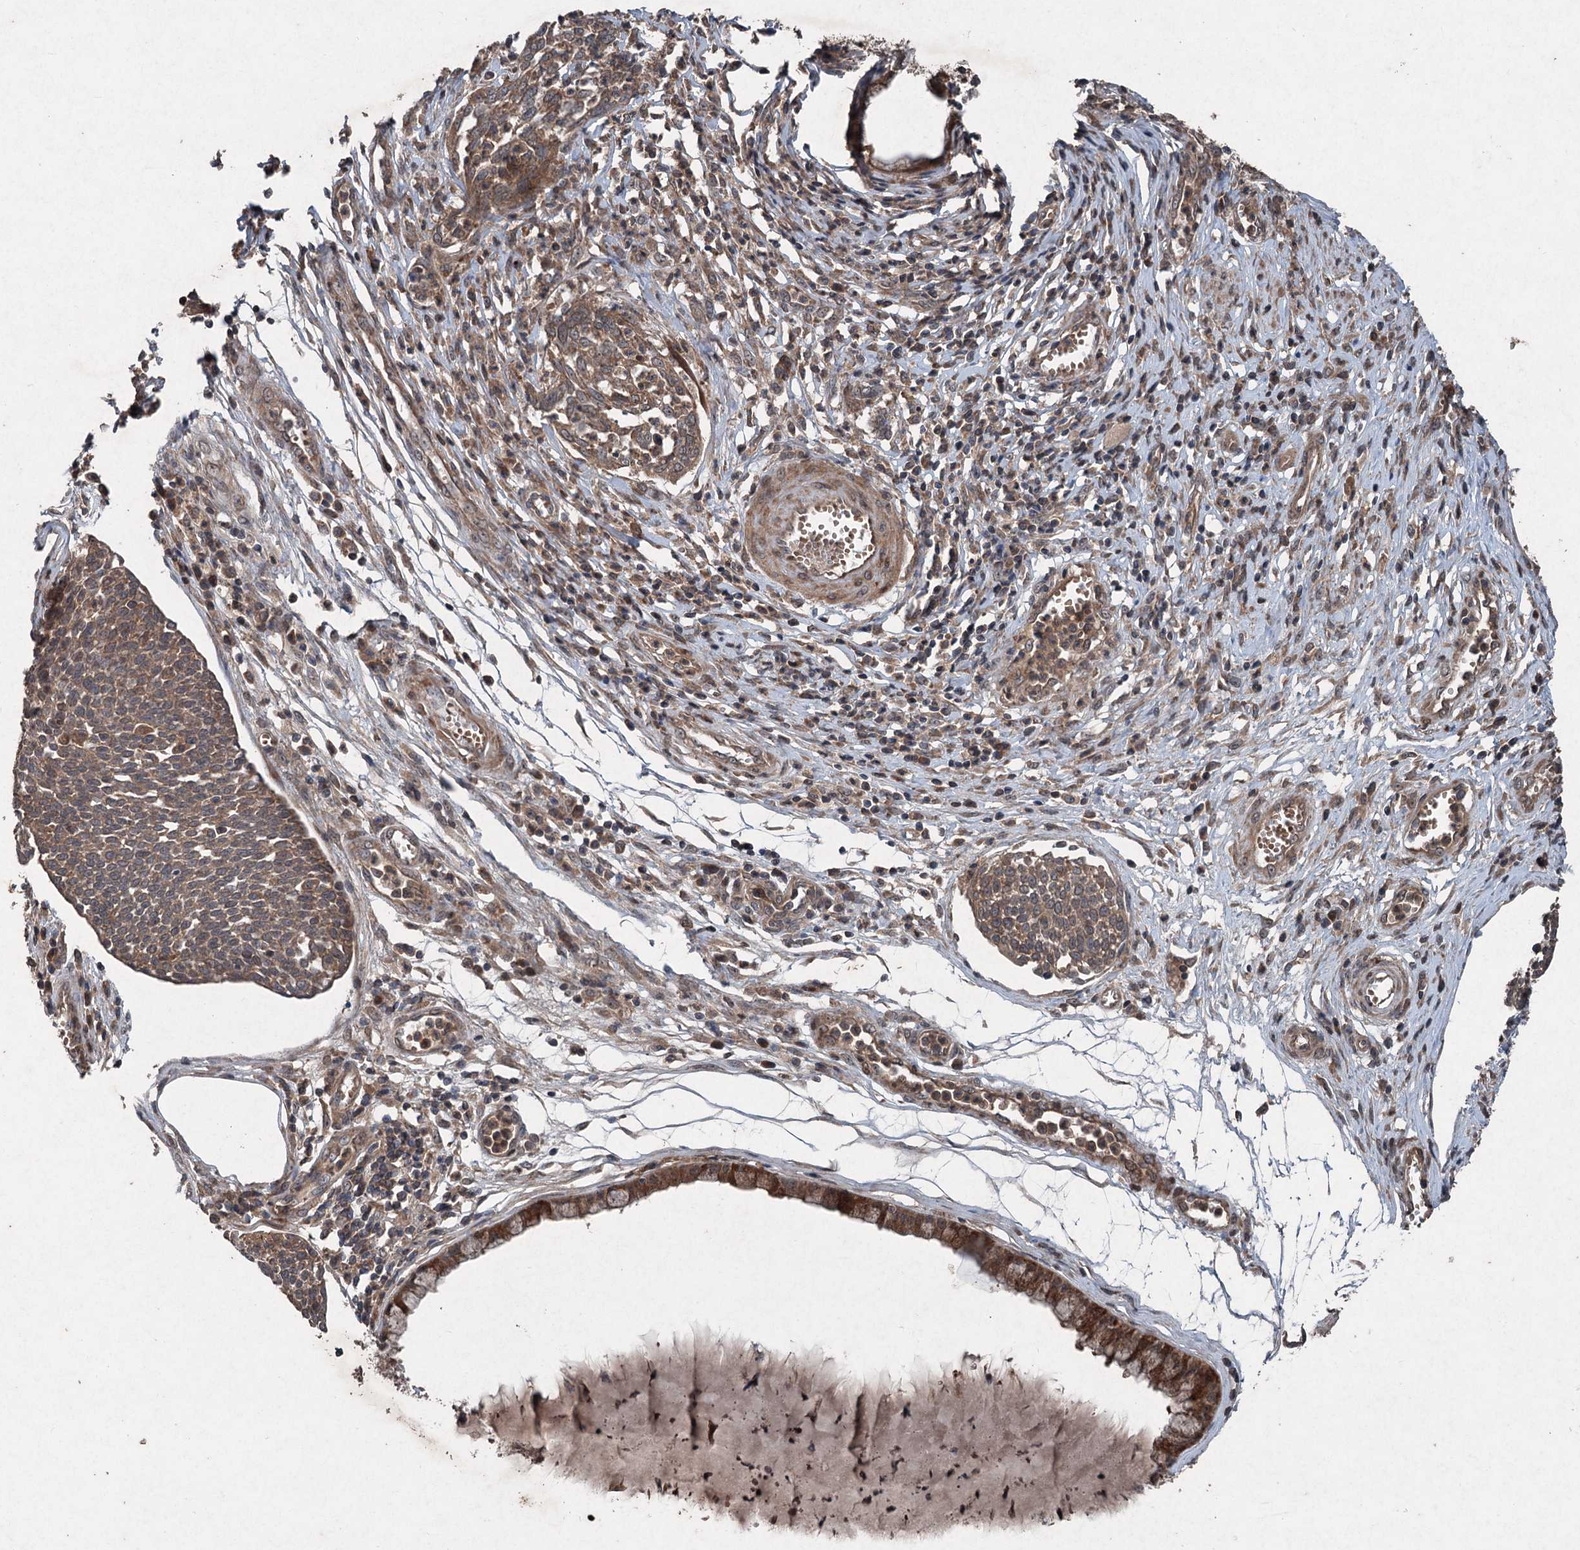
{"staining": {"intensity": "moderate", "quantity": ">75%", "location": "cytoplasmic/membranous"}, "tissue": "cervical cancer", "cell_type": "Tumor cells", "image_type": "cancer", "snomed": [{"axis": "morphology", "description": "Squamous cell carcinoma, NOS"}, {"axis": "topography", "description": "Cervix"}], "caption": "Immunohistochemistry (IHC) (DAB (3,3'-diaminobenzidine)) staining of human cervical squamous cell carcinoma demonstrates moderate cytoplasmic/membranous protein staining in approximately >75% of tumor cells. (DAB (3,3'-diaminobenzidine) IHC, brown staining for protein, blue staining for nuclei).", "gene": "ALAS1", "patient": {"sex": "female", "age": 34}}